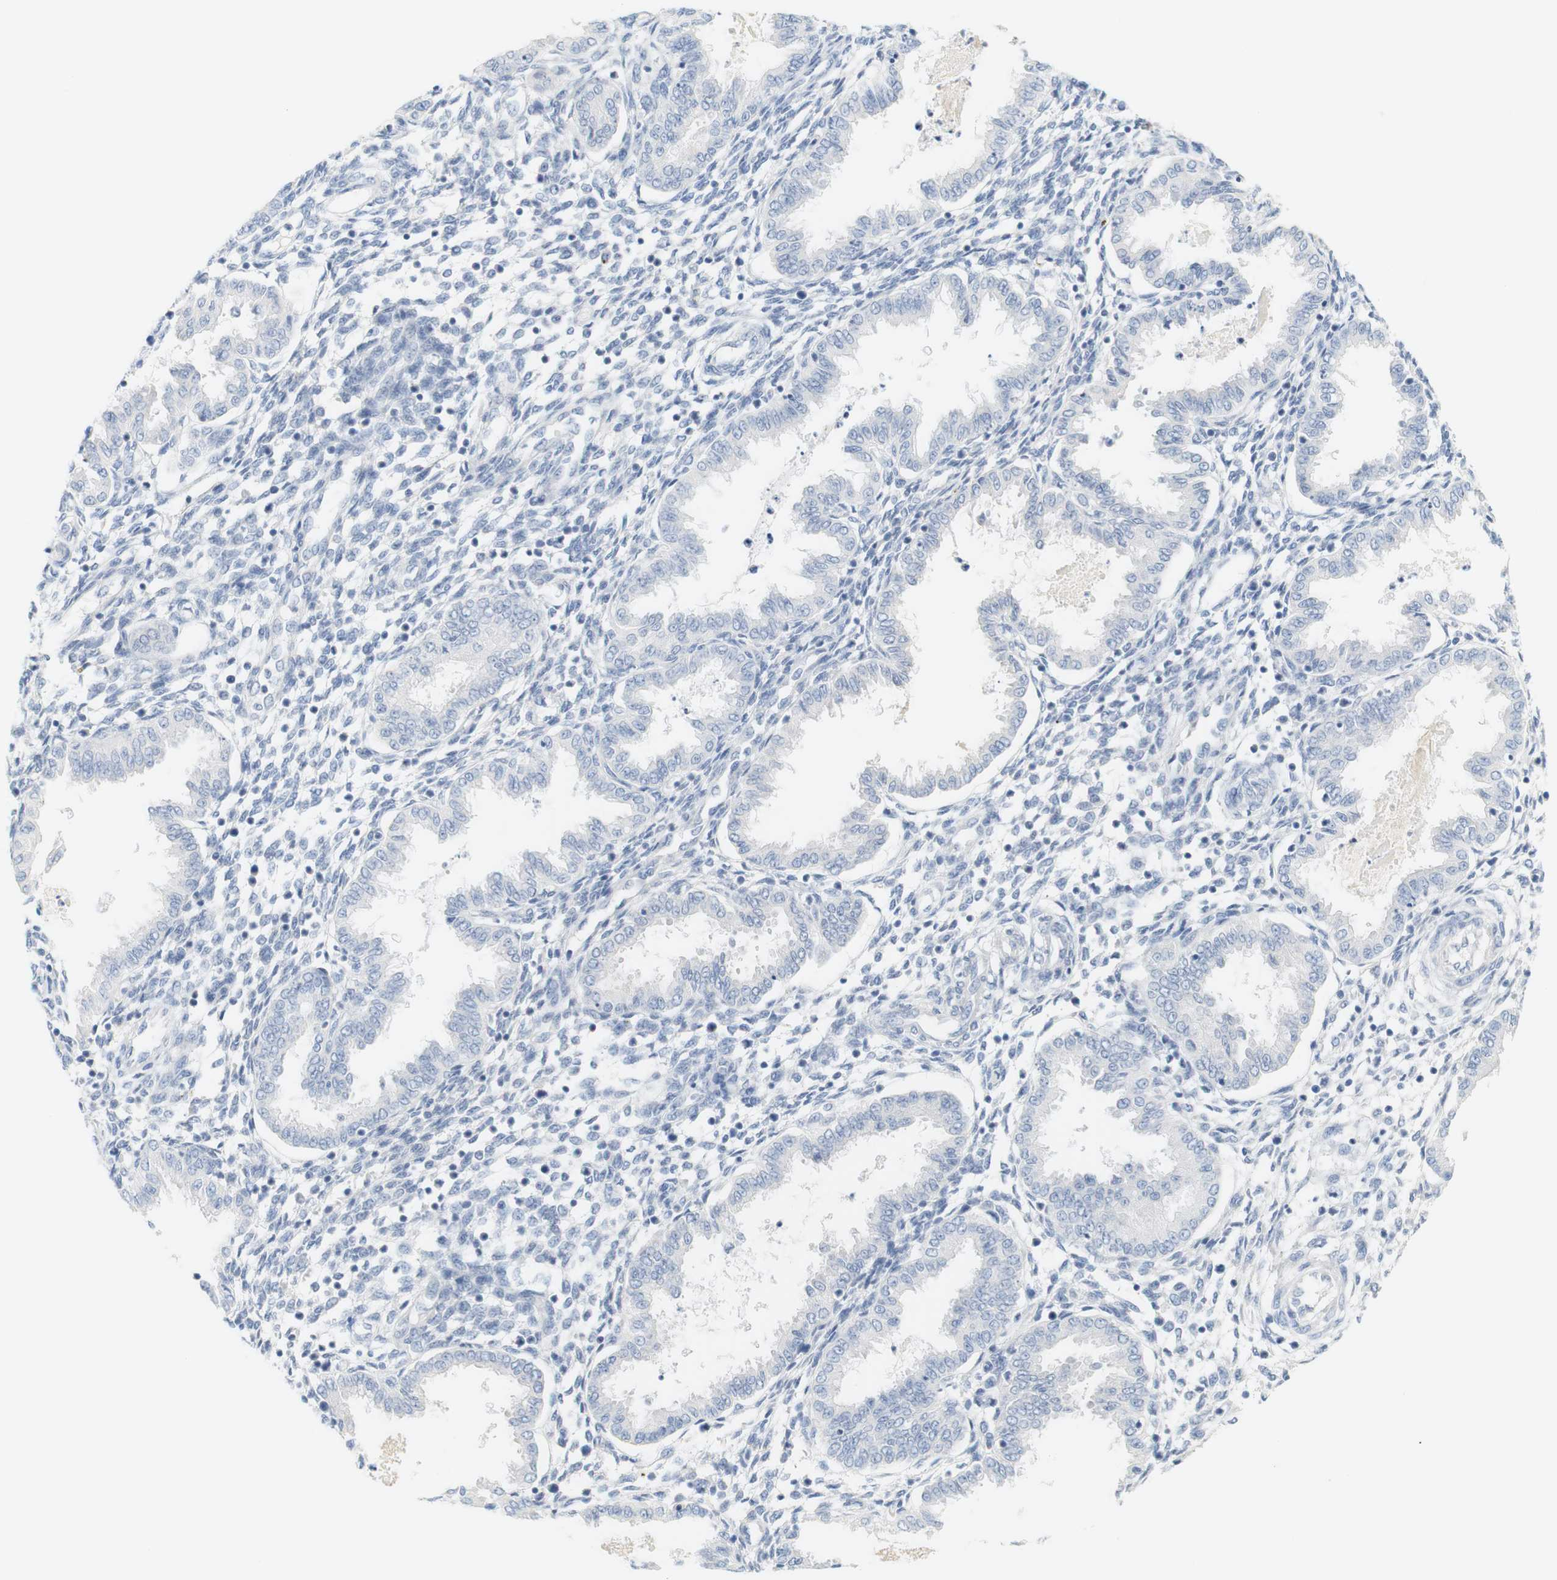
{"staining": {"intensity": "negative", "quantity": "none", "location": "none"}, "tissue": "endometrium", "cell_type": "Cells in endometrial stroma", "image_type": "normal", "snomed": [{"axis": "morphology", "description": "Normal tissue, NOS"}, {"axis": "topography", "description": "Endometrium"}], "caption": "The immunohistochemistry (IHC) image has no significant expression in cells in endometrial stroma of endometrium. (DAB (3,3'-diaminobenzidine) immunohistochemistry, high magnification).", "gene": "RGS9", "patient": {"sex": "female", "age": 33}}